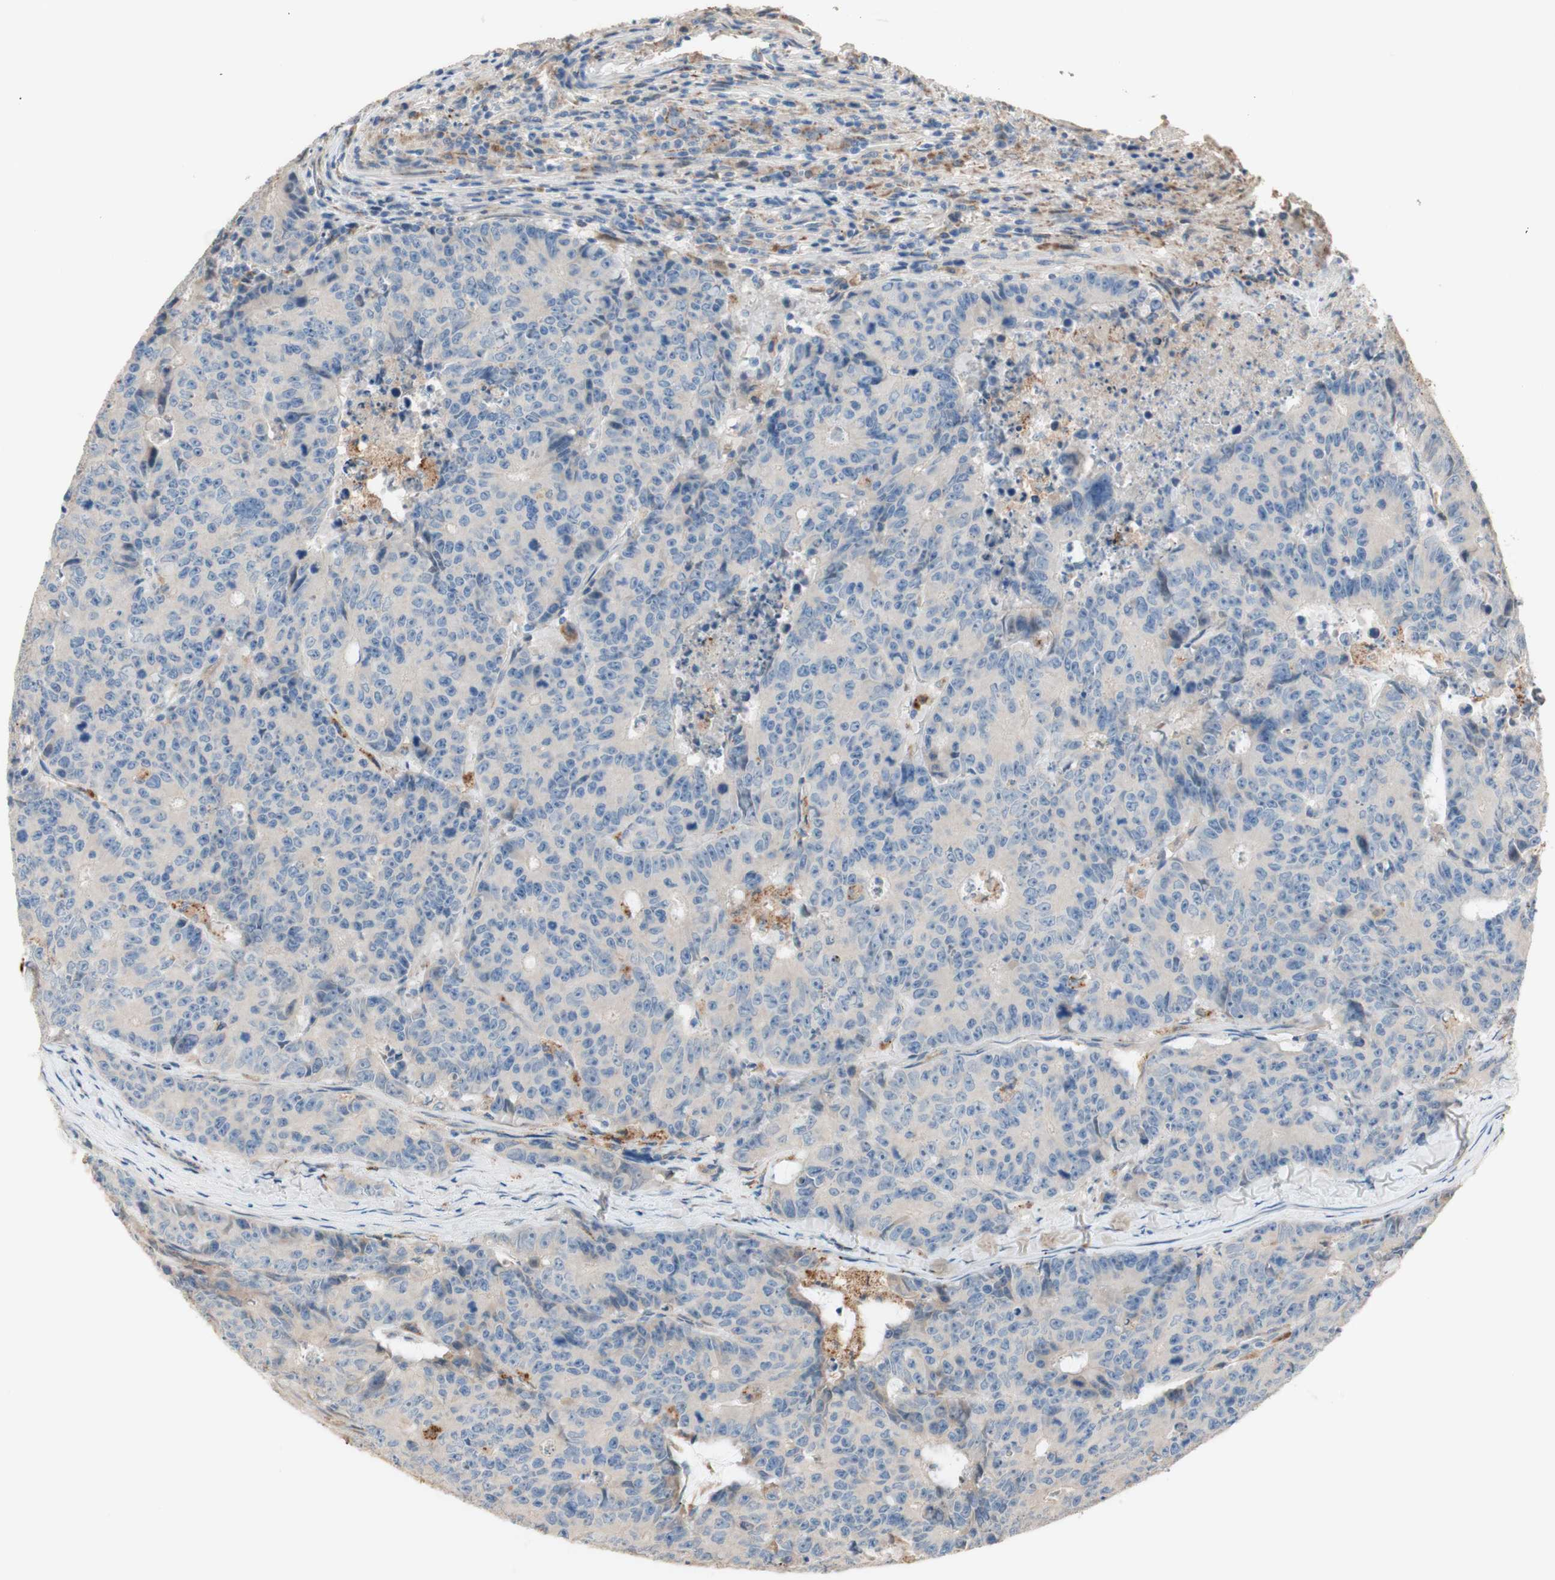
{"staining": {"intensity": "negative", "quantity": "none", "location": "none"}, "tissue": "colorectal cancer", "cell_type": "Tumor cells", "image_type": "cancer", "snomed": [{"axis": "morphology", "description": "Adenocarcinoma, NOS"}, {"axis": "topography", "description": "Colon"}], "caption": "IHC histopathology image of neoplastic tissue: colorectal cancer stained with DAB (3,3'-diaminobenzidine) demonstrates no significant protein staining in tumor cells.", "gene": "PTPN21", "patient": {"sex": "female", "age": 86}}